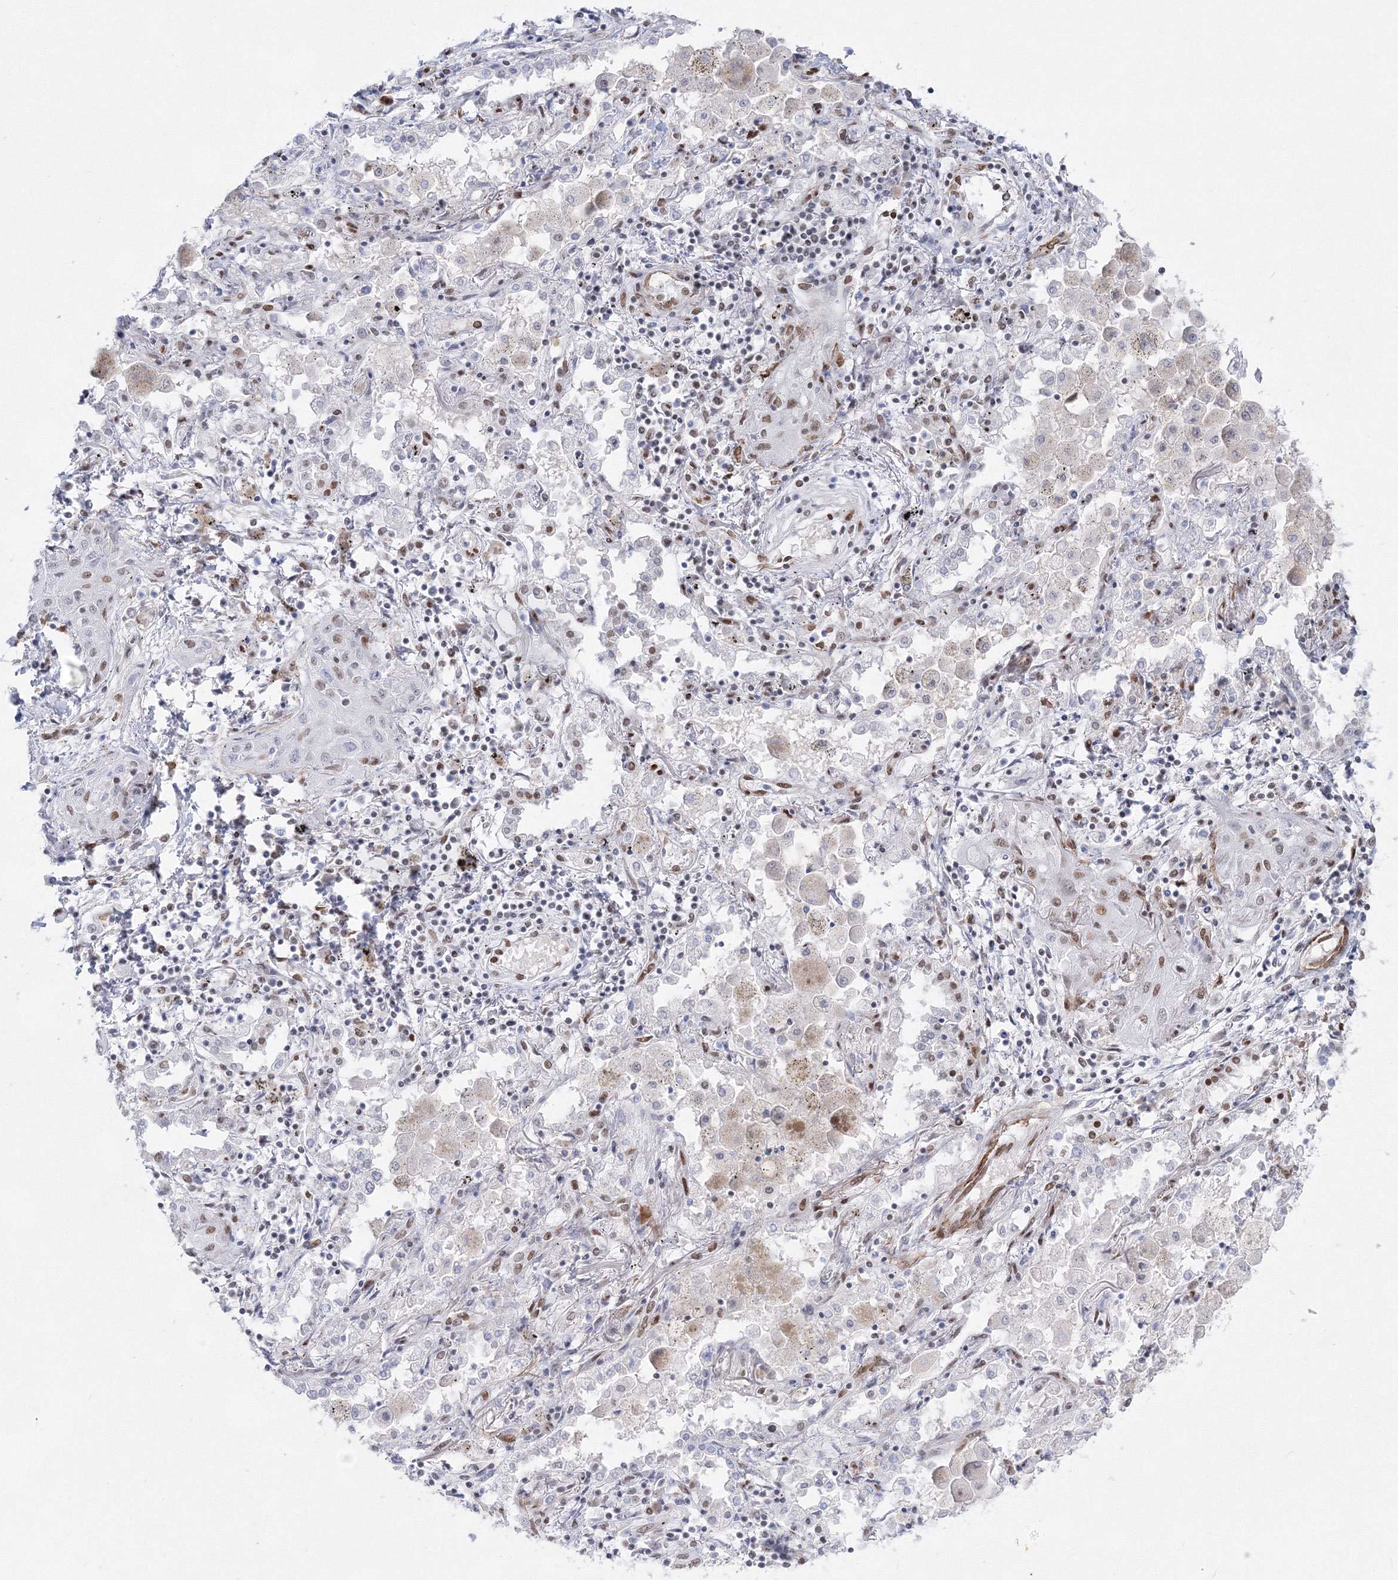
{"staining": {"intensity": "weak", "quantity": "25%-75%", "location": "nuclear"}, "tissue": "lung cancer", "cell_type": "Tumor cells", "image_type": "cancer", "snomed": [{"axis": "morphology", "description": "Squamous cell carcinoma, NOS"}, {"axis": "topography", "description": "Lung"}], "caption": "Immunohistochemistry staining of squamous cell carcinoma (lung), which demonstrates low levels of weak nuclear staining in about 25%-75% of tumor cells indicating weak nuclear protein expression. The staining was performed using DAB (3,3'-diaminobenzidine) (brown) for protein detection and nuclei were counterstained in hematoxylin (blue).", "gene": "ZNF638", "patient": {"sex": "female", "age": 47}}